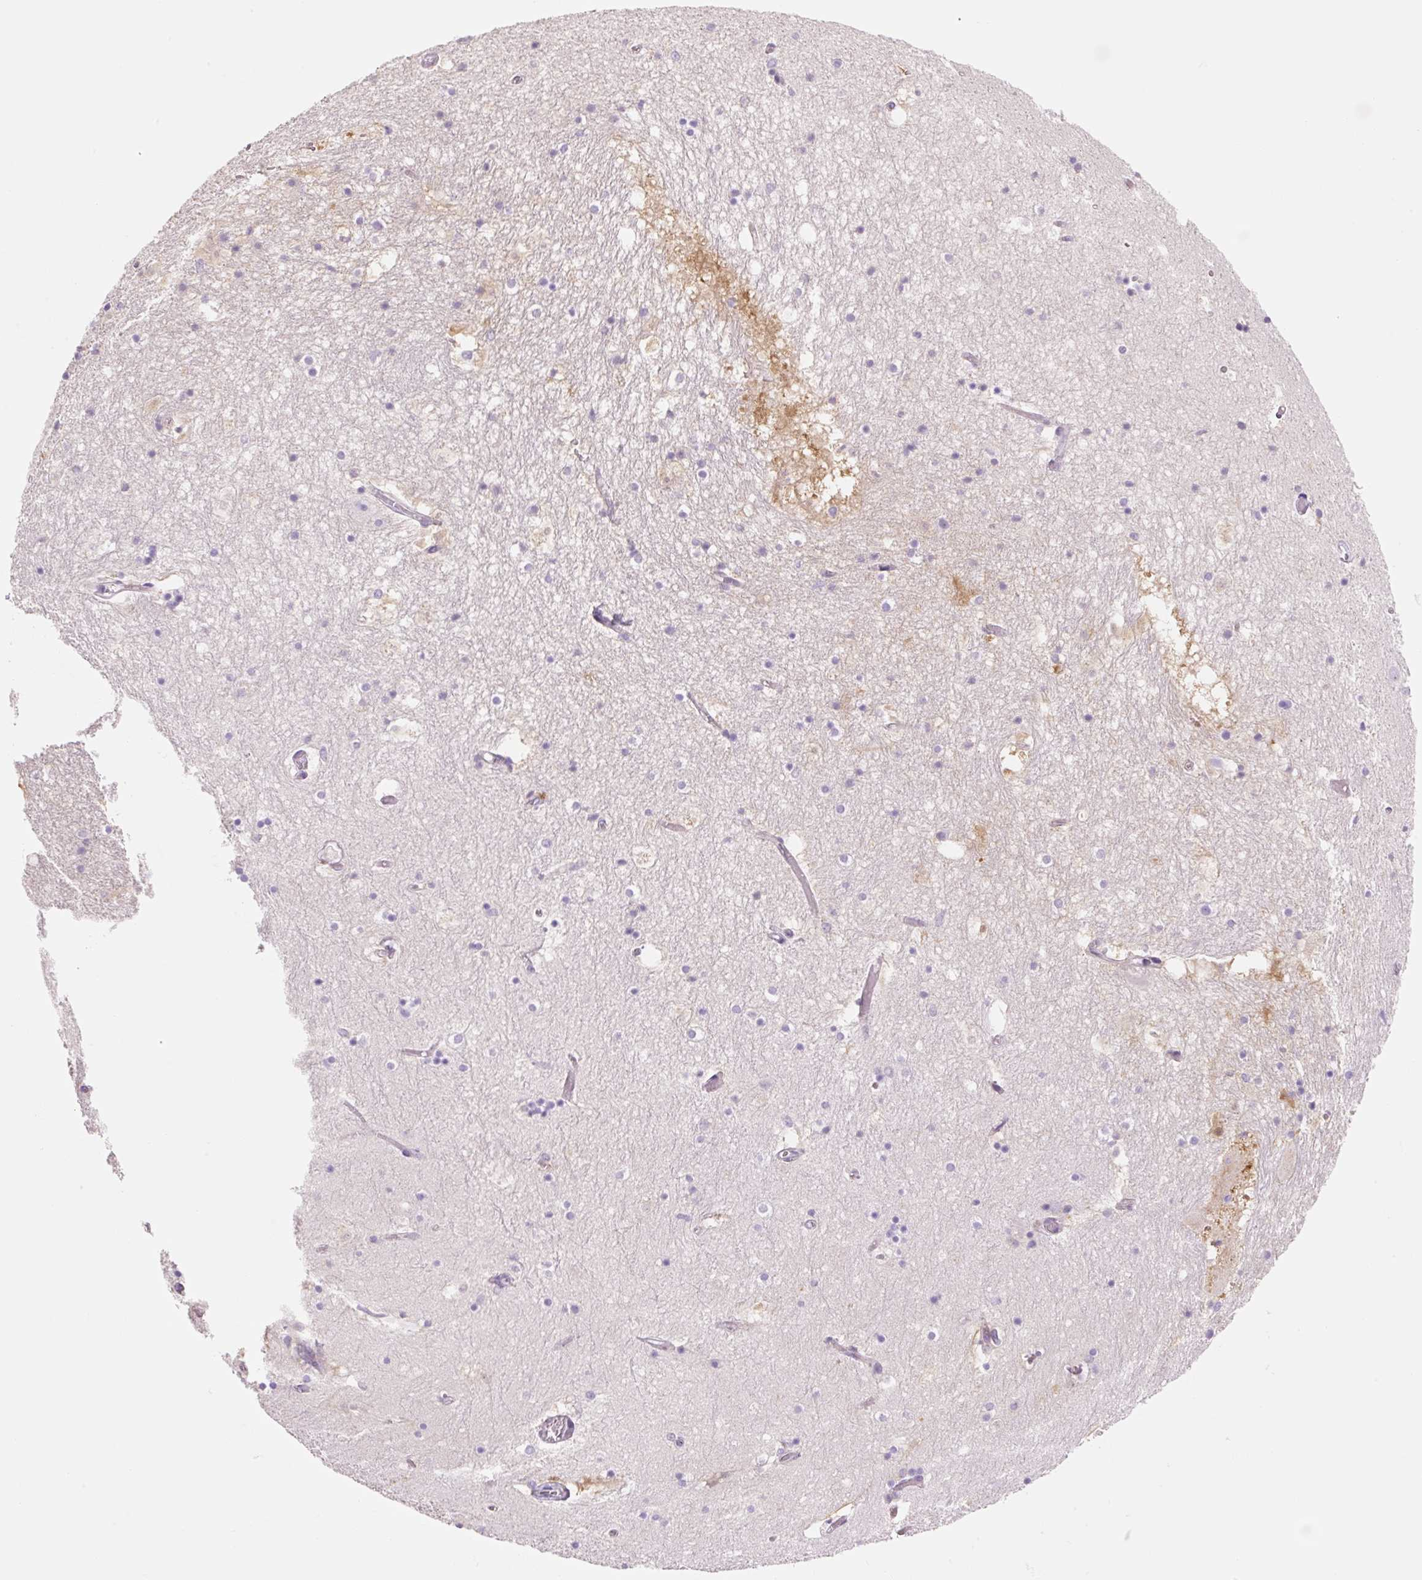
{"staining": {"intensity": "negative", "quantity": "none", "location": "none"}, "tissue": "hippocampus", "cell_type": "Glial cells", "image_type": "normal", "snomed": [{"axis": "morphology", "description": "Normal tissue, NOS"}, {"axis": "topography", "description": "Hippocampus"}], "caption": "The micrograph displays no significant staining in glial cells of hippocampus.", "gene": "FABP5", "patient": {"sex": "female", "age": 52}}